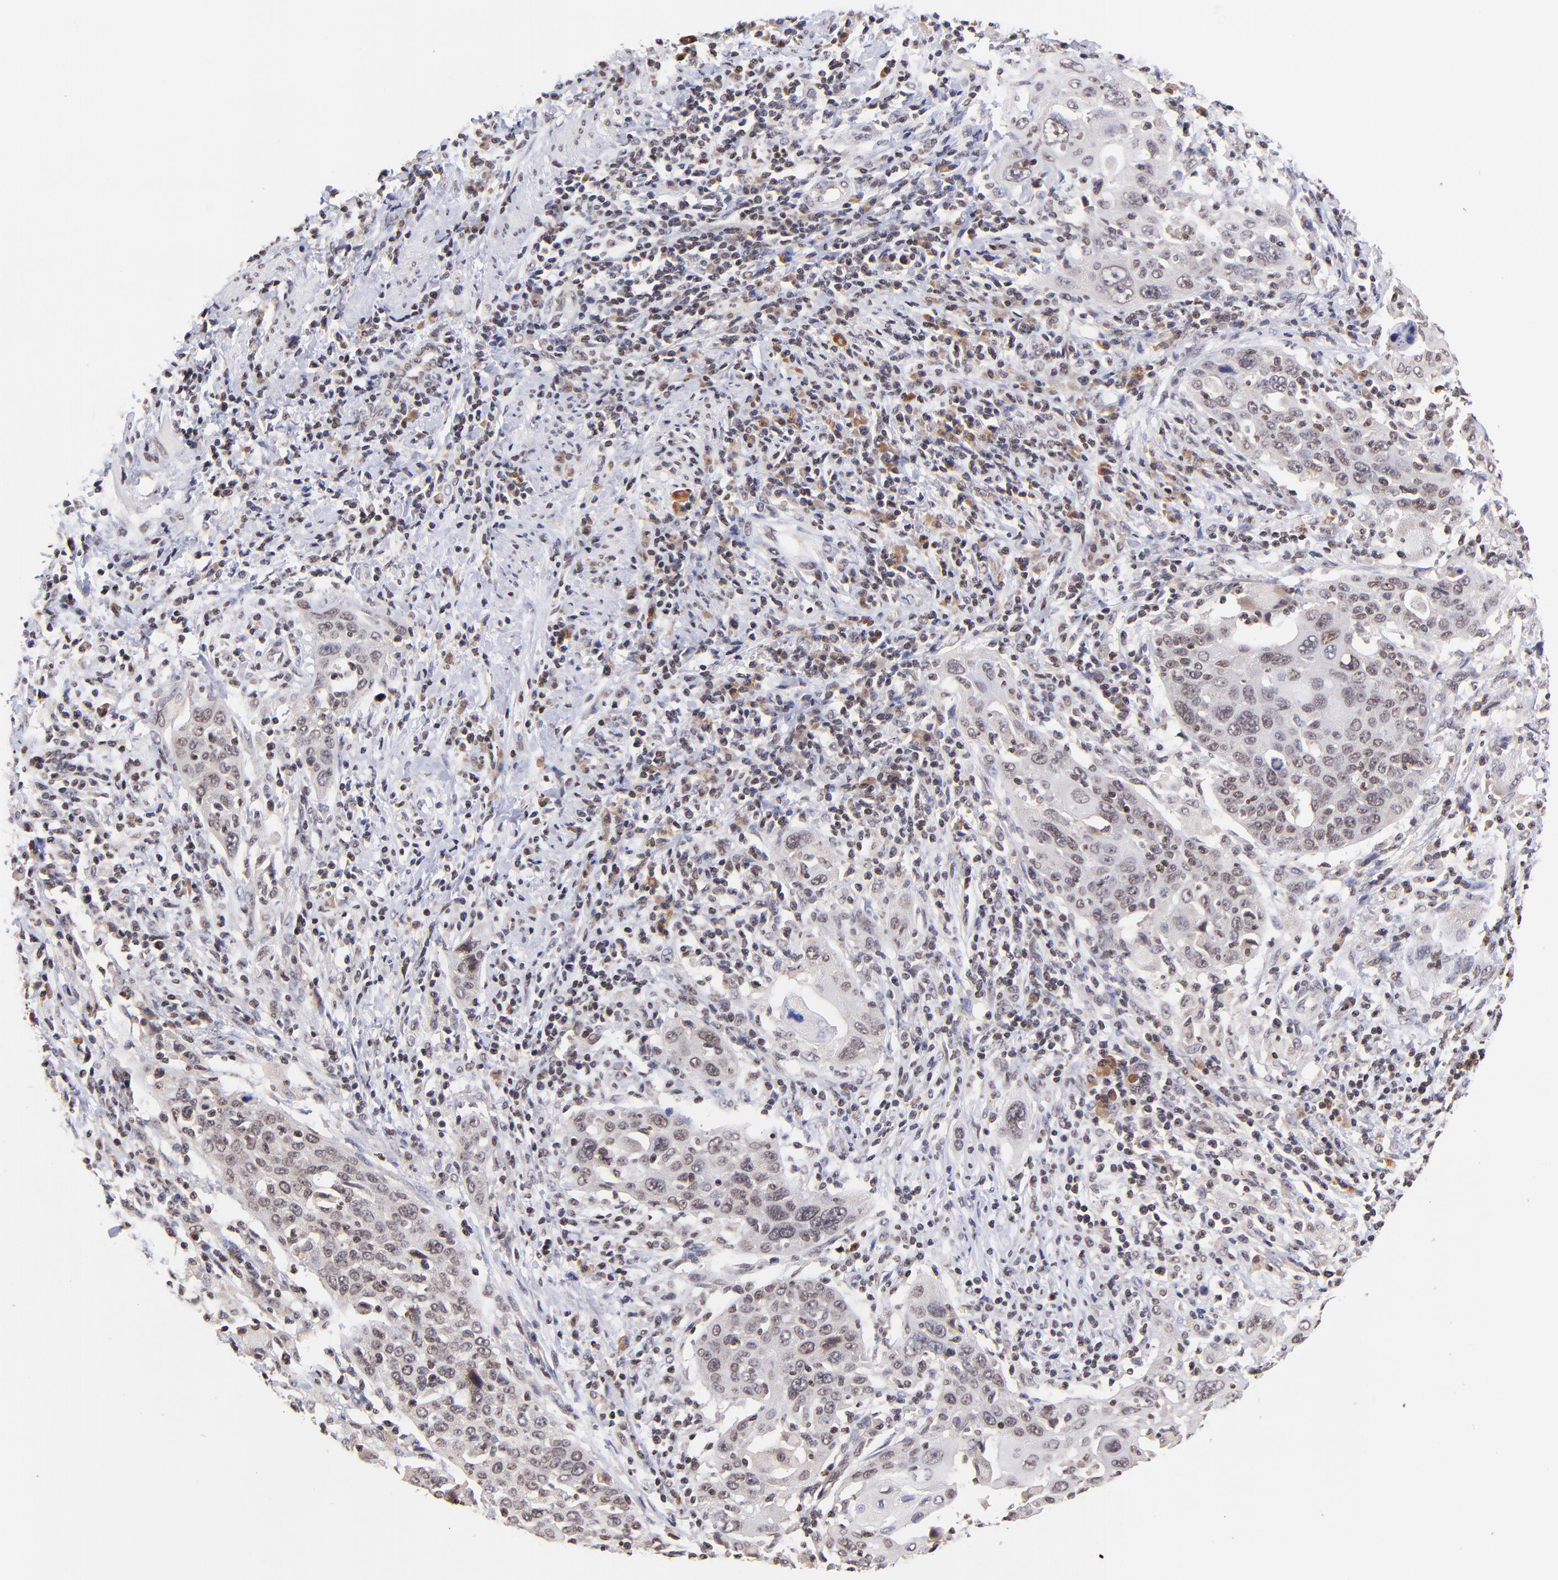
{"staining": {"intensity": "moderate", "quantity": ">75%", "location": "cytoplasmic/membranous,nuclear"}, "tissue": "cervical cancer", "cell_type": "Tumor cells", "image_type": "cancer", "snomed": [{"axis": "morphology", "description": "Squamous cell carcinoma, NOS"}, {"axis": "topography", "description": "Cervix"}], "caption": "Squamous cell carcinoma (cervical) was stained to show a protein in brown. There is medium levels of moderate cytoplasmic/membranous and nuclear positivity in about >75% of tumor cells.", "gene": "WDR25", "patient": {"sex": "female", "age": 54}}